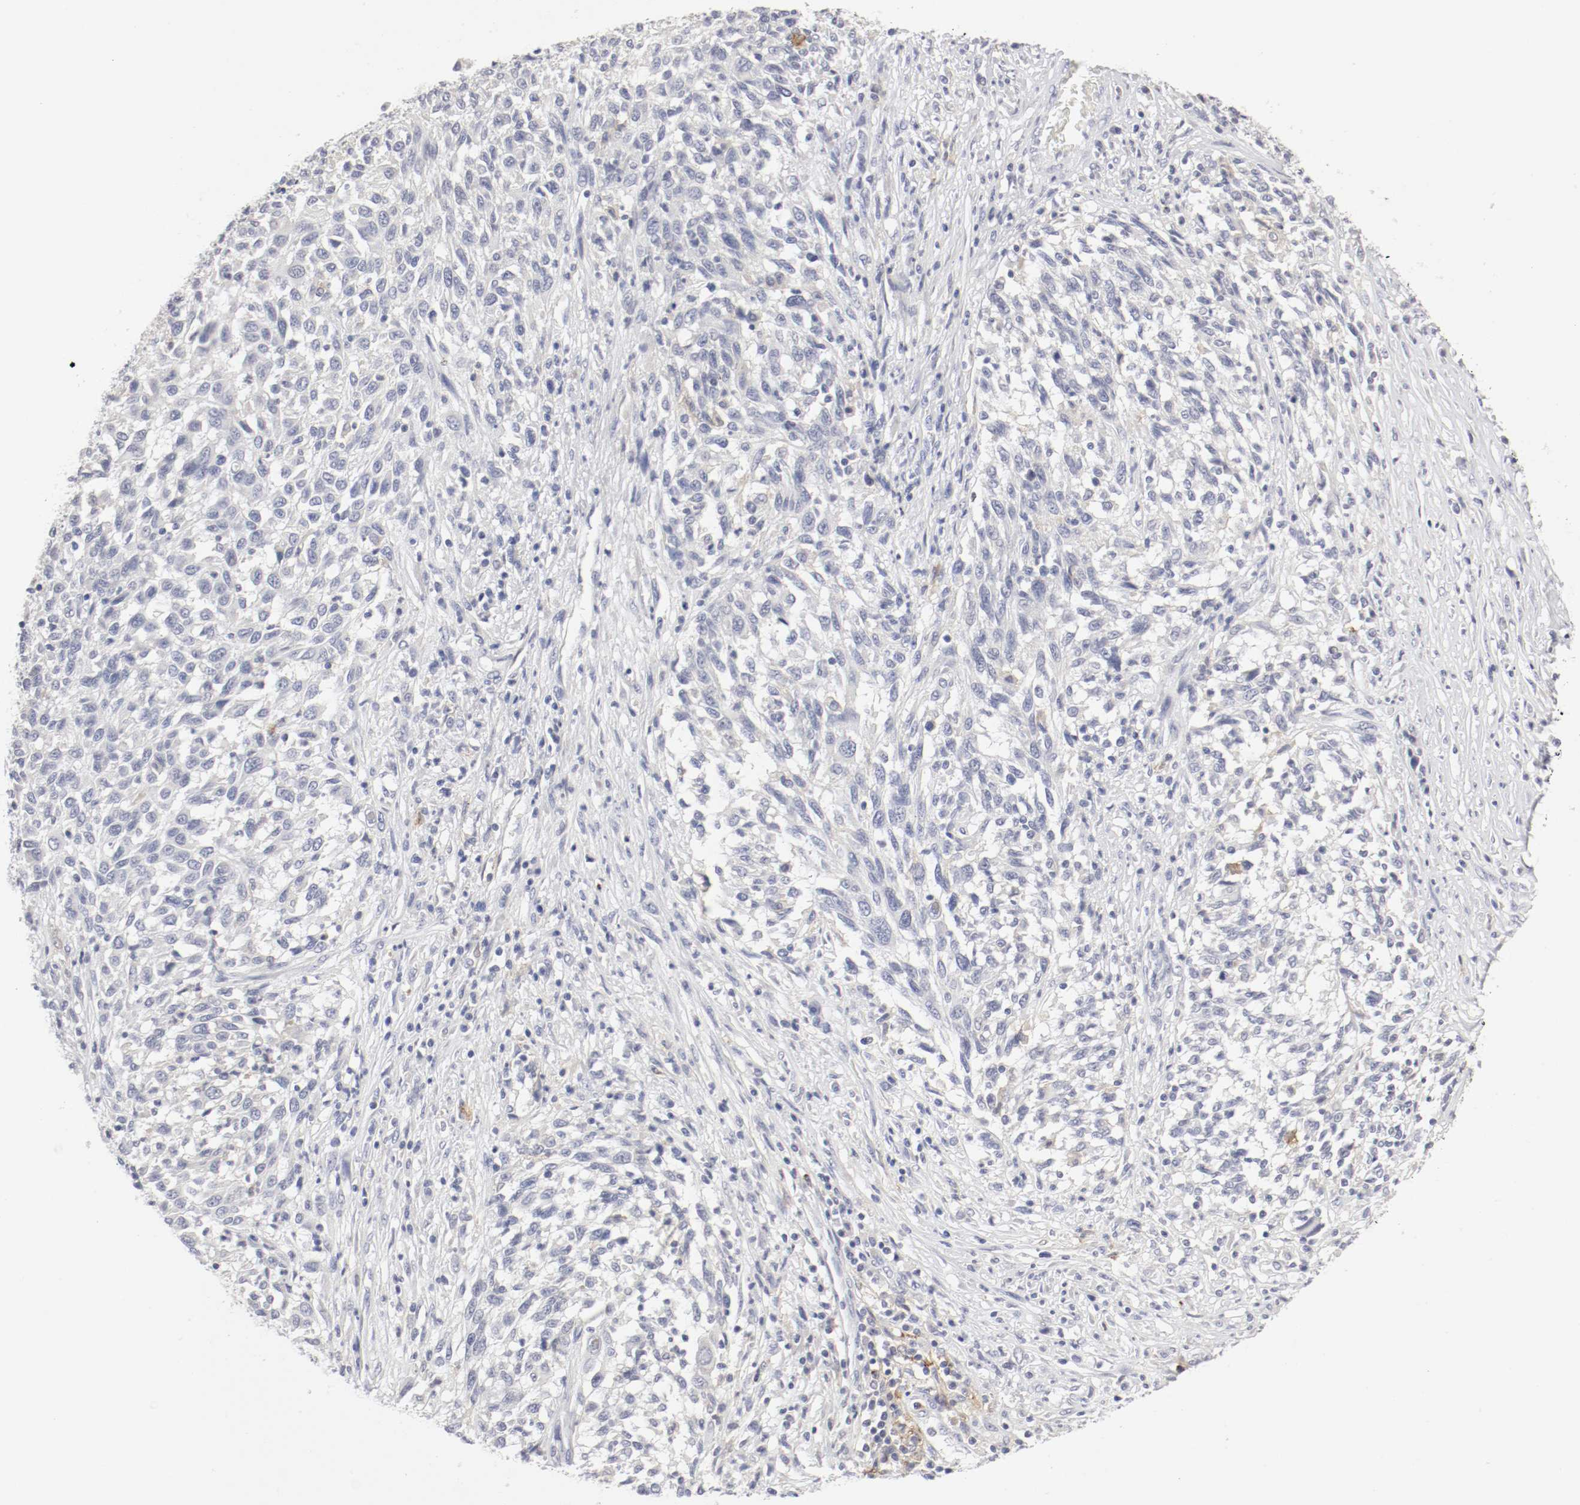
{"staining": {"intensity": "negative", "quantity": "none", "location": "none"}, "tissue": "melanoma", "cell_type": "Tumor cells", "image_type": "cancer", "snomed": [{"axis": "morphology", "description": "Malignant melanoma, Metastatic site"}, {"axis": "topography", "description": "Lymph node"}], "caption": "Immunohistochemistry photomicrograph of neoplastic tissue: melanoma stained with DAB (3,3'-diaminobenzidine) demonstrates no significant protein staining in tumor cells.", "gene": "ITGAX", "patient": {"sex": "male", "age": 61}}